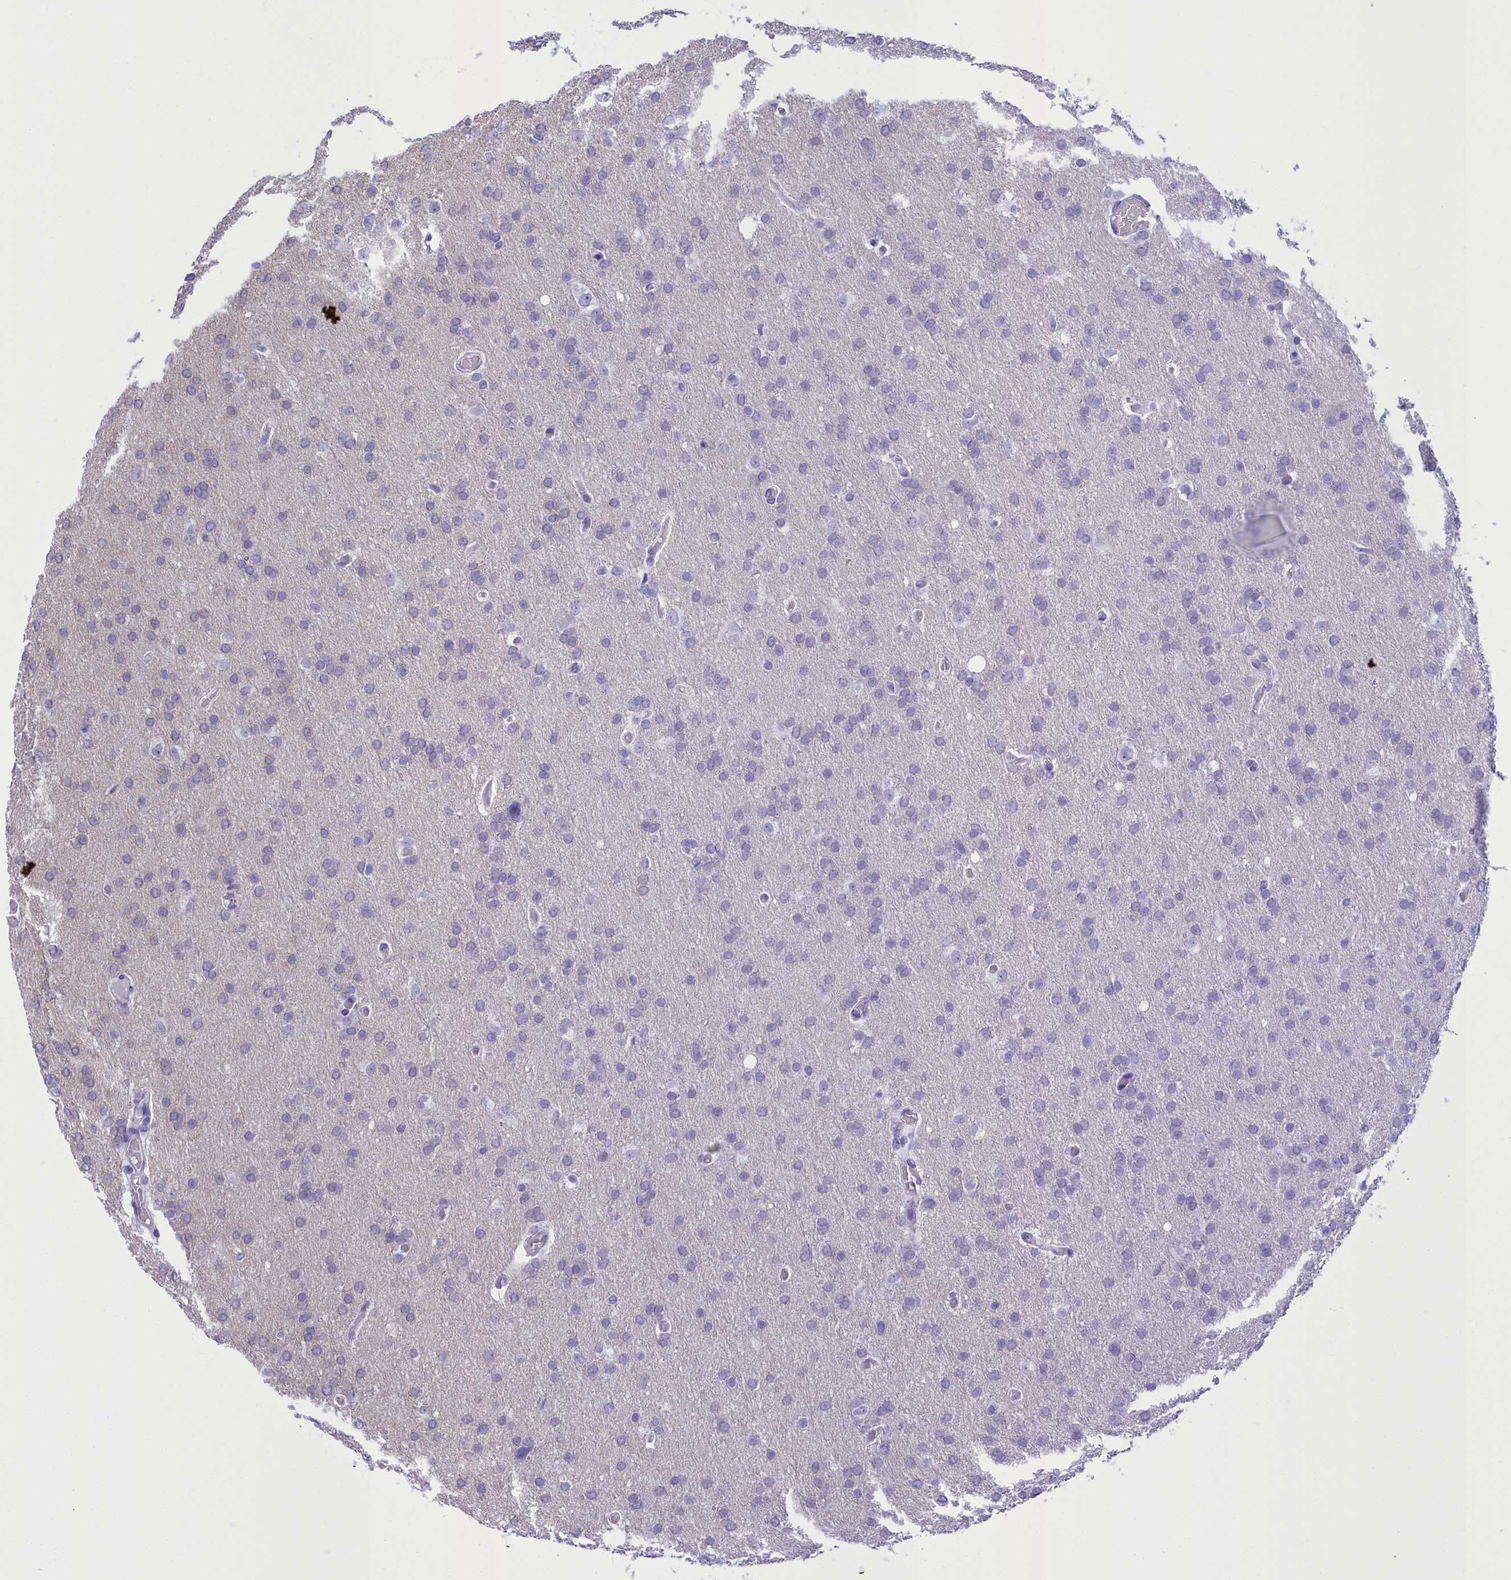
{"staining": {"intensity": "negative", "quantity": "none", "location": "none"}, "tissue": "glioma", "cell_type": "Tumor cells", "image_type": "cancer", "snomed": [{"axis": "morphology", "description": "Glioma, malignant, High grade"}, {"axis": "topography", "description": "Cerebral cortex"}], "caption": "The photomicrograph displays no staining of tumor cells in high-grade glioma (malignant). Brightfield microscopy of immunohistochemistry stained with DAB (3,3'-diaminobenzidine) (brown) and hematoxylin (blue), captured at high magnification.", "gene": "CEACAM19", "patient": {"sex": "female", "age": 36}}